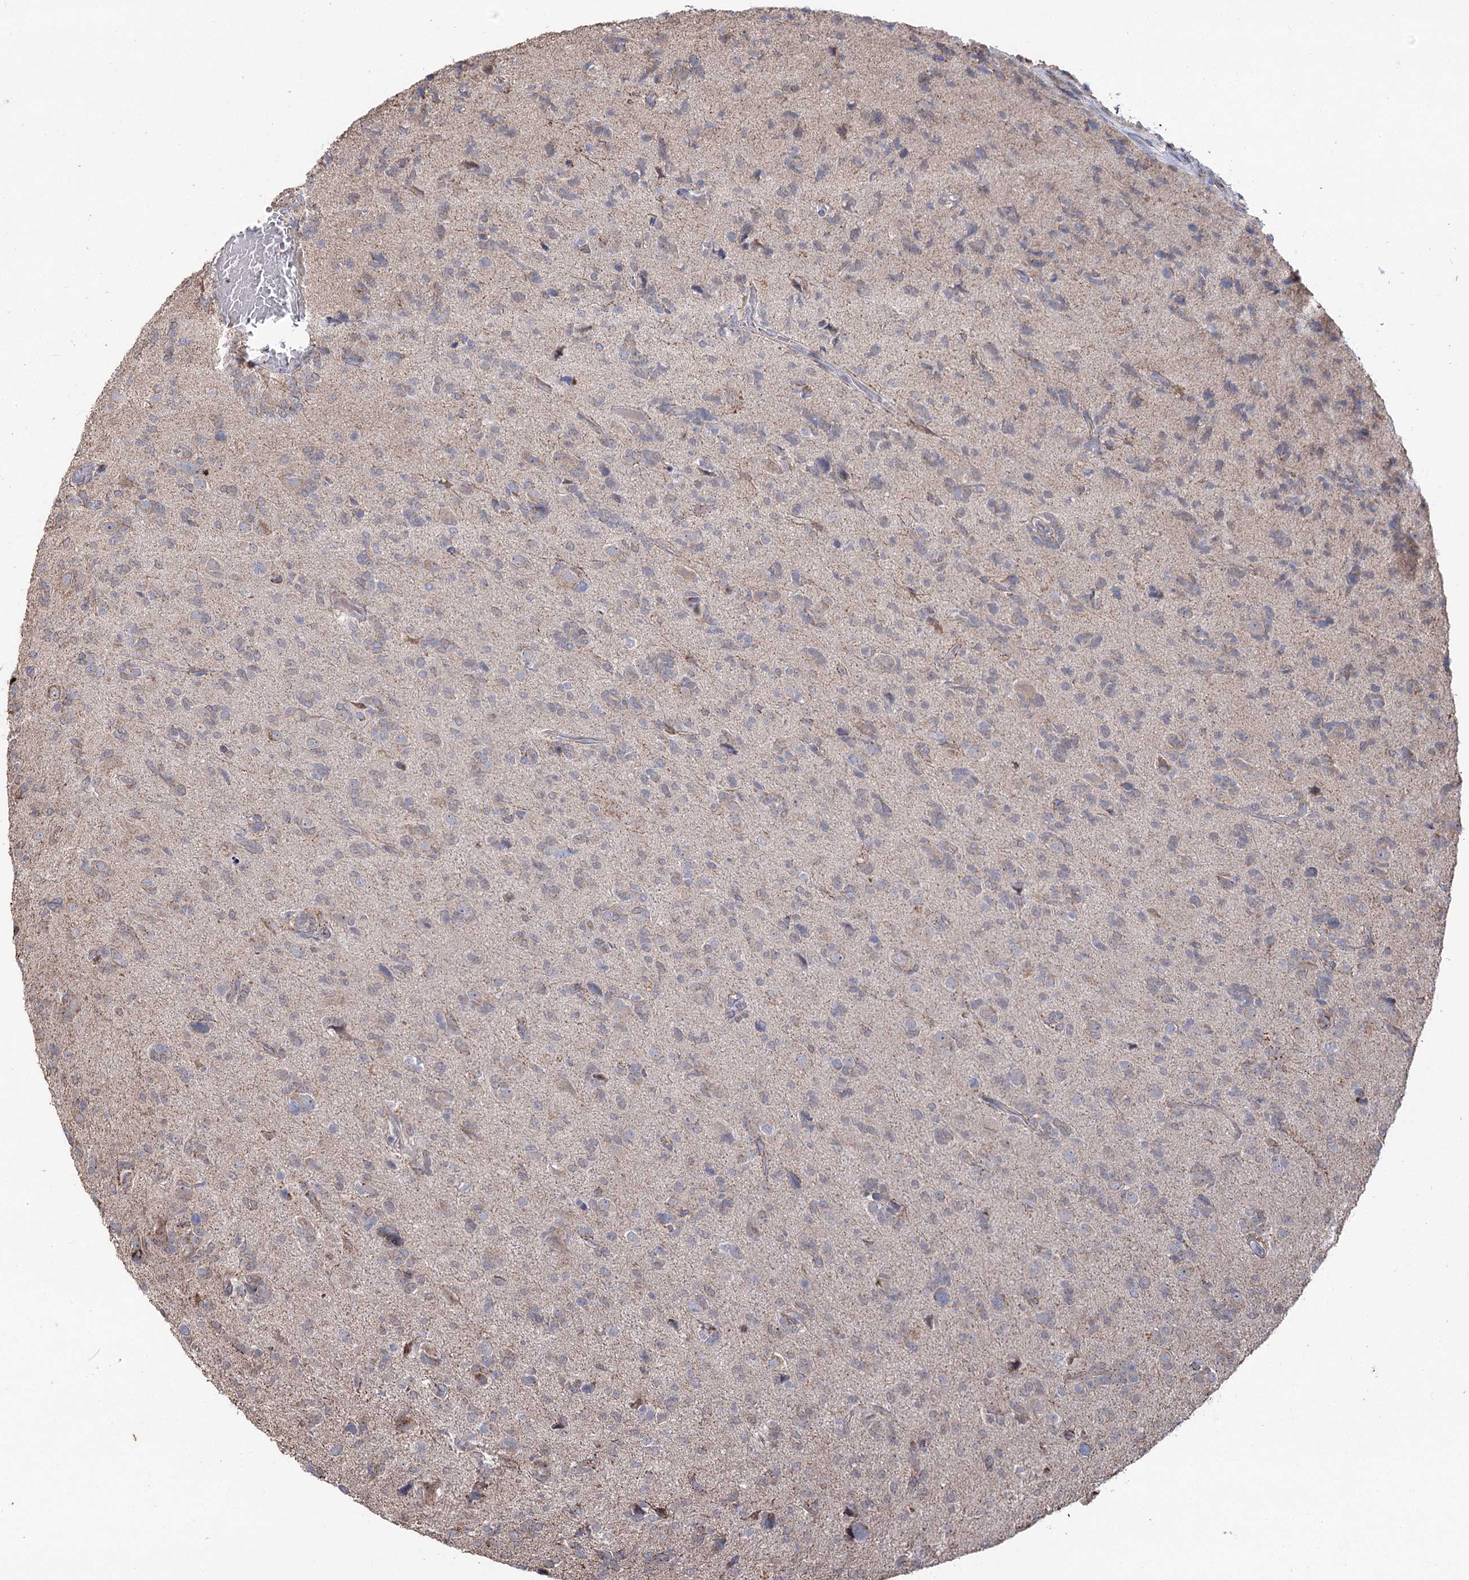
{"staining": {"intensity": "weak", "quantity": "<25%", "location": "cytoplasmic/membranous"}, "tissue": "glioma", "cell_type": "Tumor cells", "image_type": "cancer", "snomed": [{"axis": "morphology", "description": "Glioma, malignant, High grade"}, {"axis": "topography", "description": "Brain"}], "caption": "Tumor cells show no significant staining in glioma.", "gene": "RUFY4", "patient": {"sex": "female", "age": 59}}